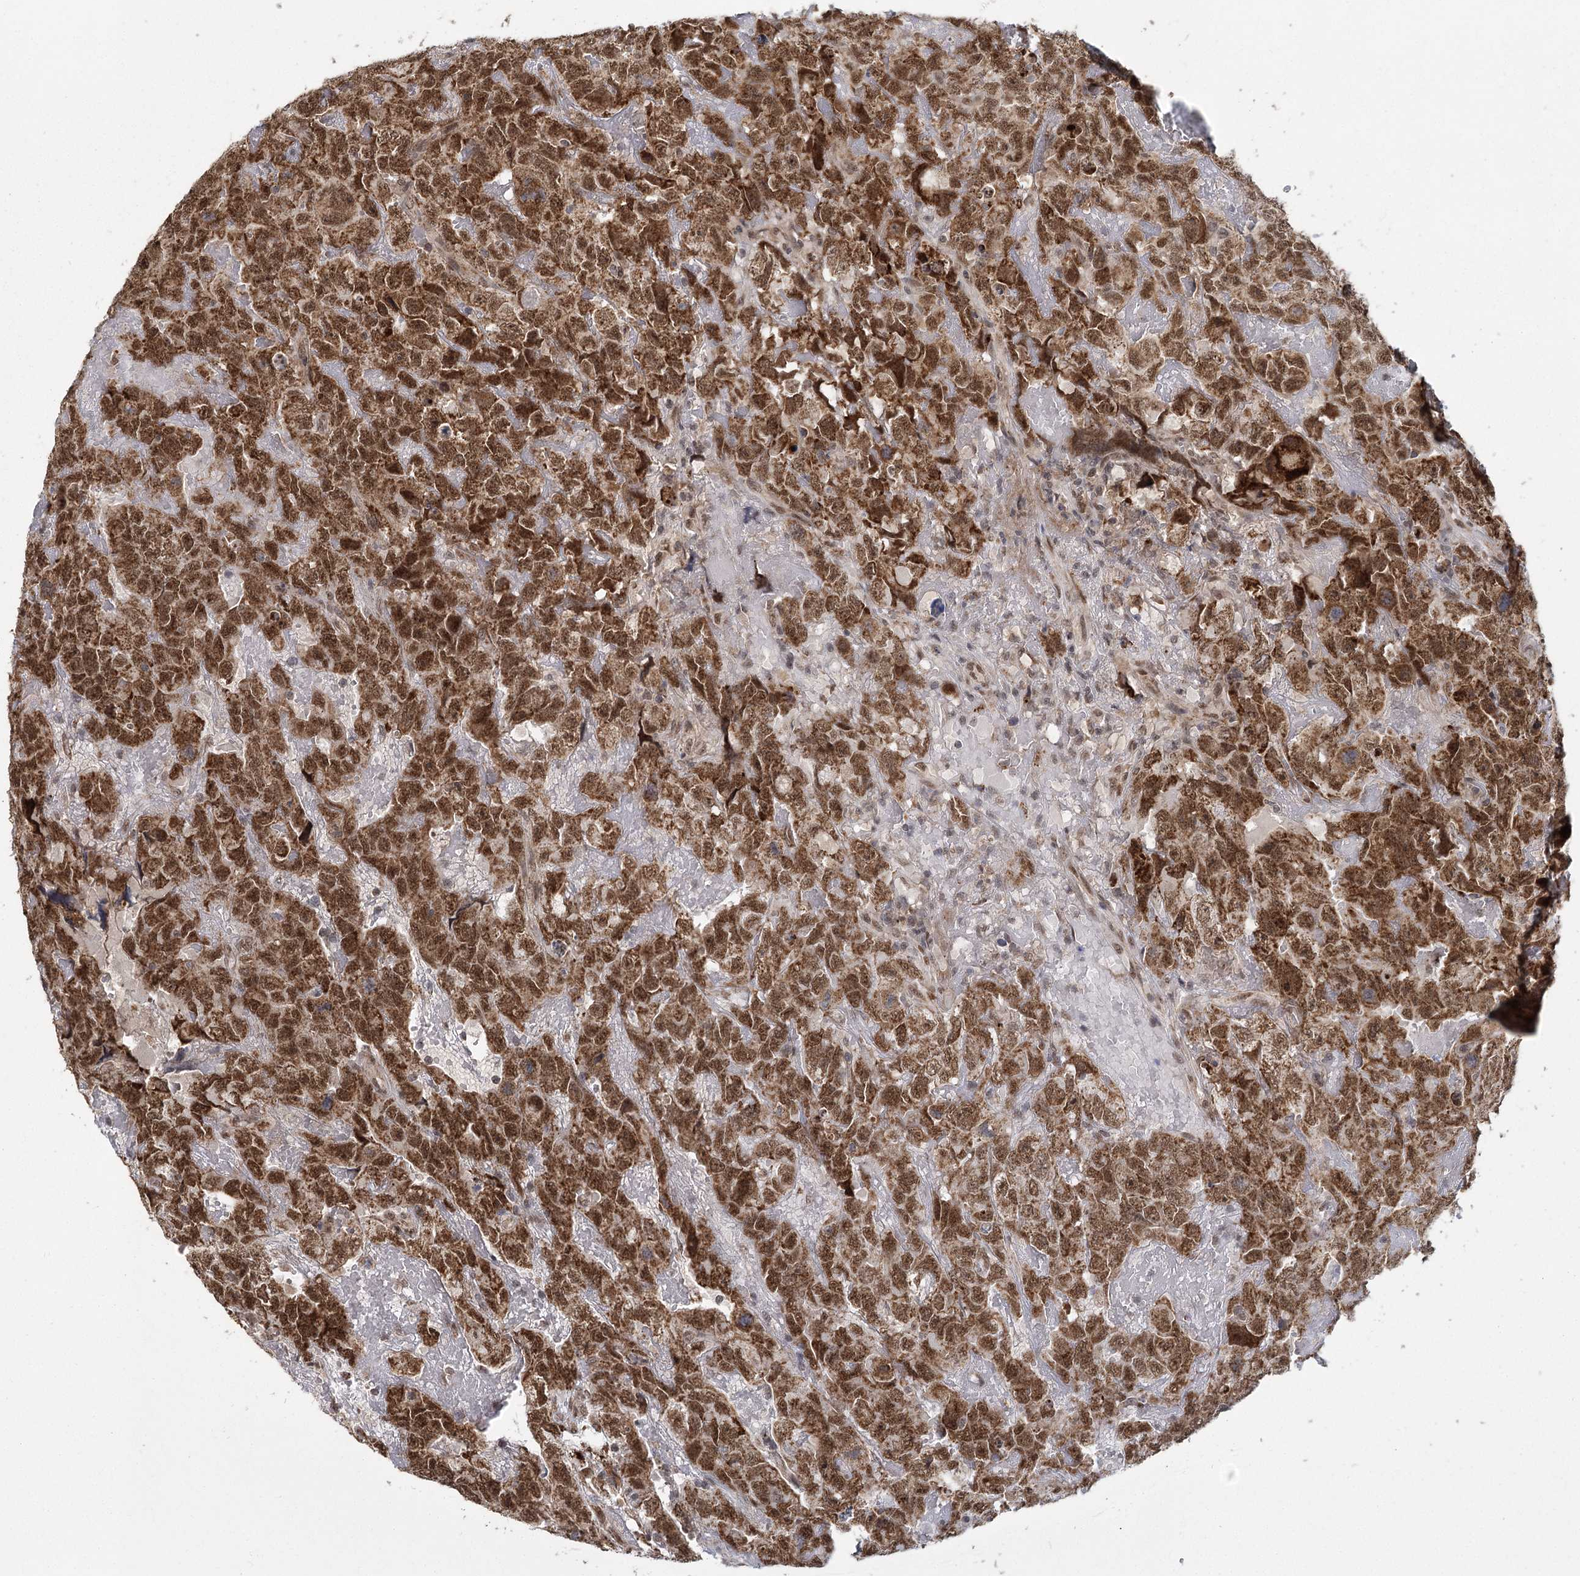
{"staining": {"intensity": "strong", "quantity": ">75%", "location": "cytoplasmic/membranous,nuclear"}, "tissue": "testis cancer", "cell_type": "Tumor cells", "image_type": "cancer", "snomed": [{"axis": "morphology", "description": "Carcinoma, Embryonal, NOS"}, {"axis": "topography", "description": "Testis"}], "caption": "A high-resolution micrograph shows immunohistochemistry staining of embryonal carcinoma (testis), which exhibits strong cytoplasmic/membranous and nuclear positivity in about >75% of tumor cells.", "gene": "ZCCHC24", "patient": {"sex": "male", "age": 45}}